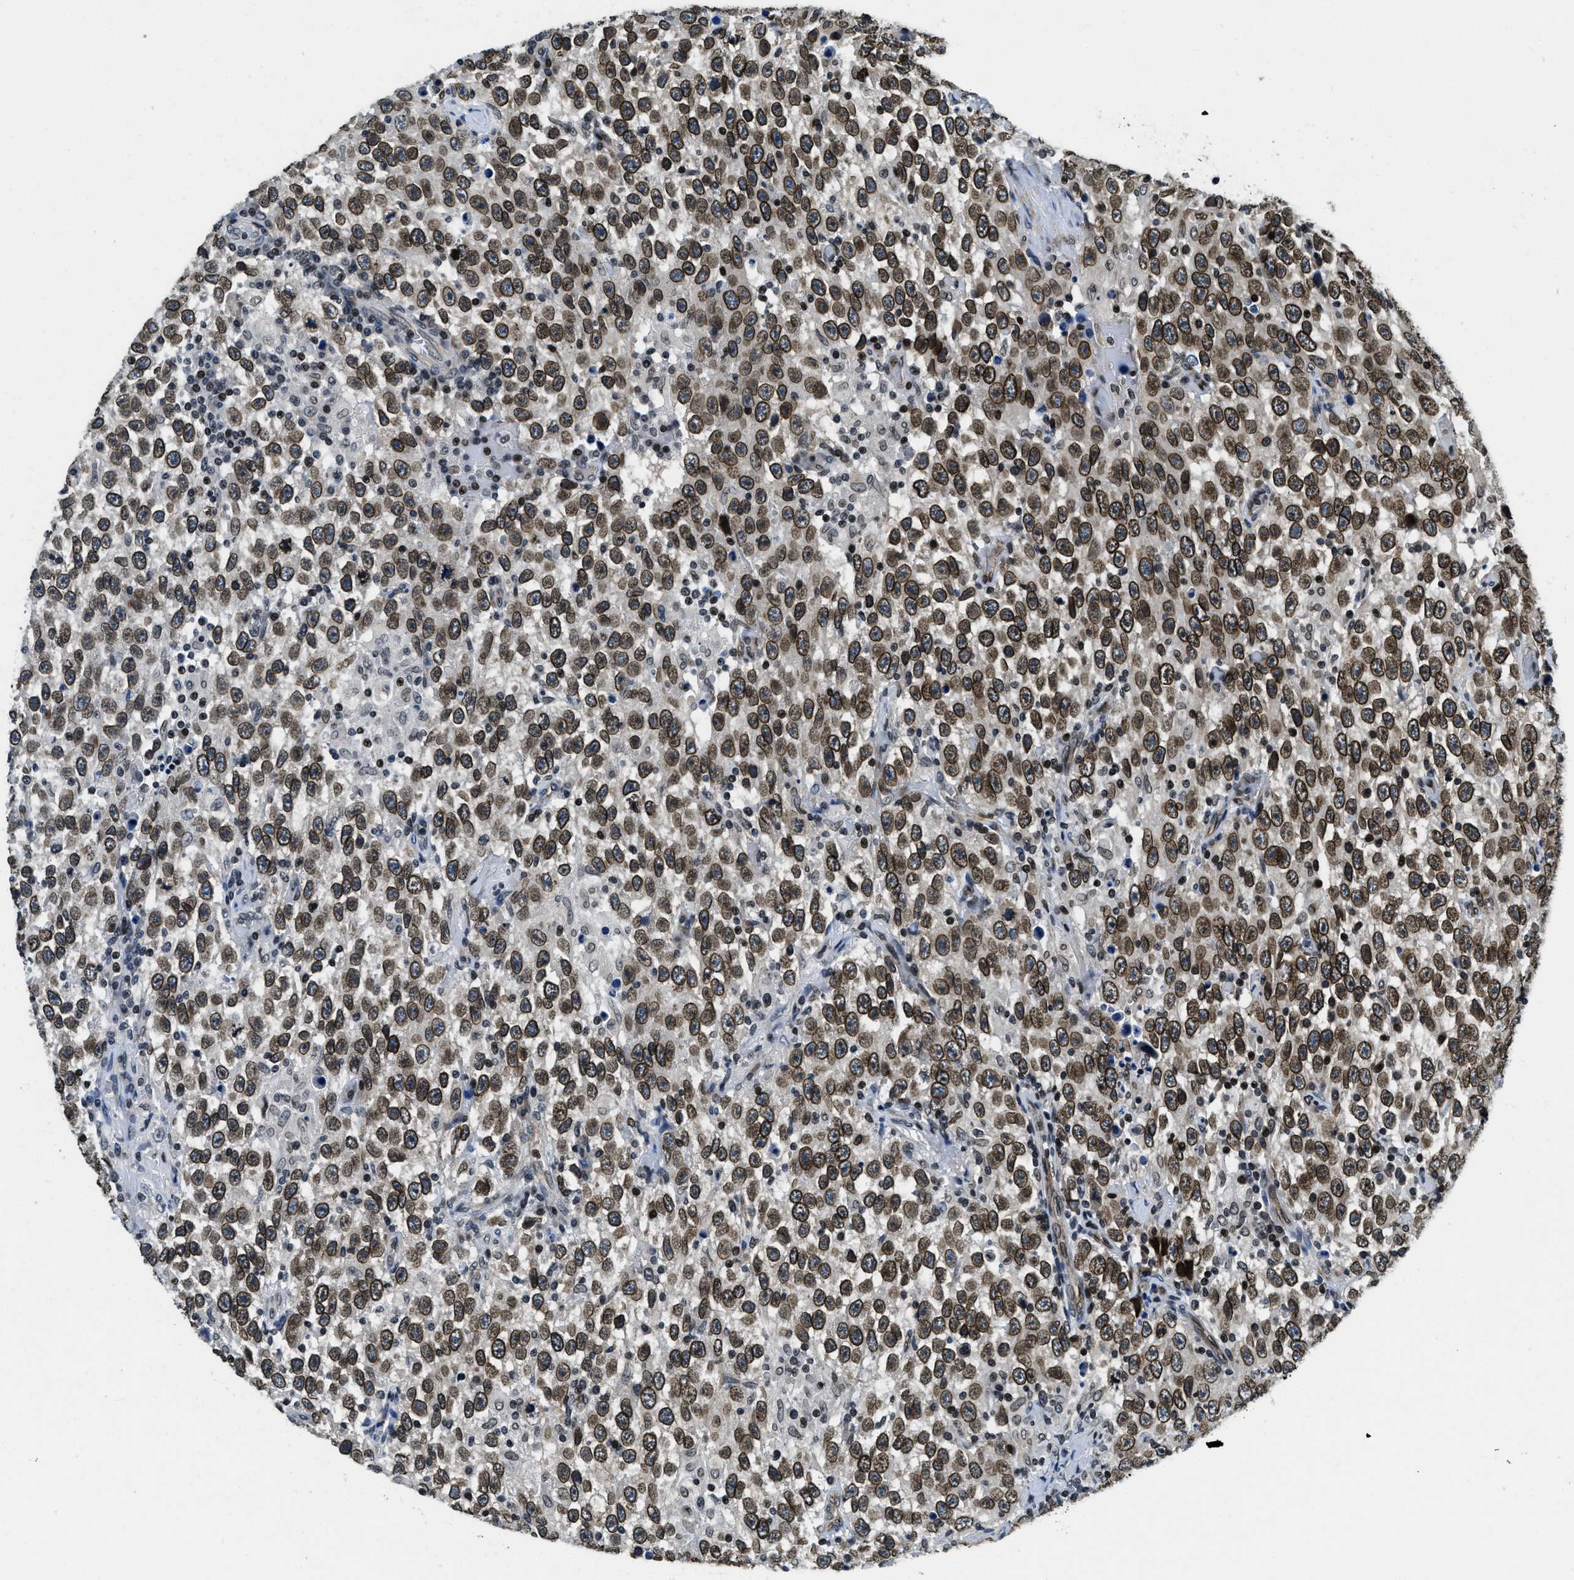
{"staining": {"intensity": "moderate", "quantity": ">75%", "location": "nuclear"}, "tissue": "testis cancer", "cell_type": "Tumor cells", "image_type": "cancer", "snomed": [{"axis": "morphology", "description": "Seminoma, NOS"}, {"axis": "topography", "description": "Testis"}], "caption": "Protein expression analysis of testis cancer (seminoma) demonstrates moderate nuclear staining in approximately >75% of tumor cells.", "gene": "ZC3HC1", "patient": {"sex": "male", "age": 41}}